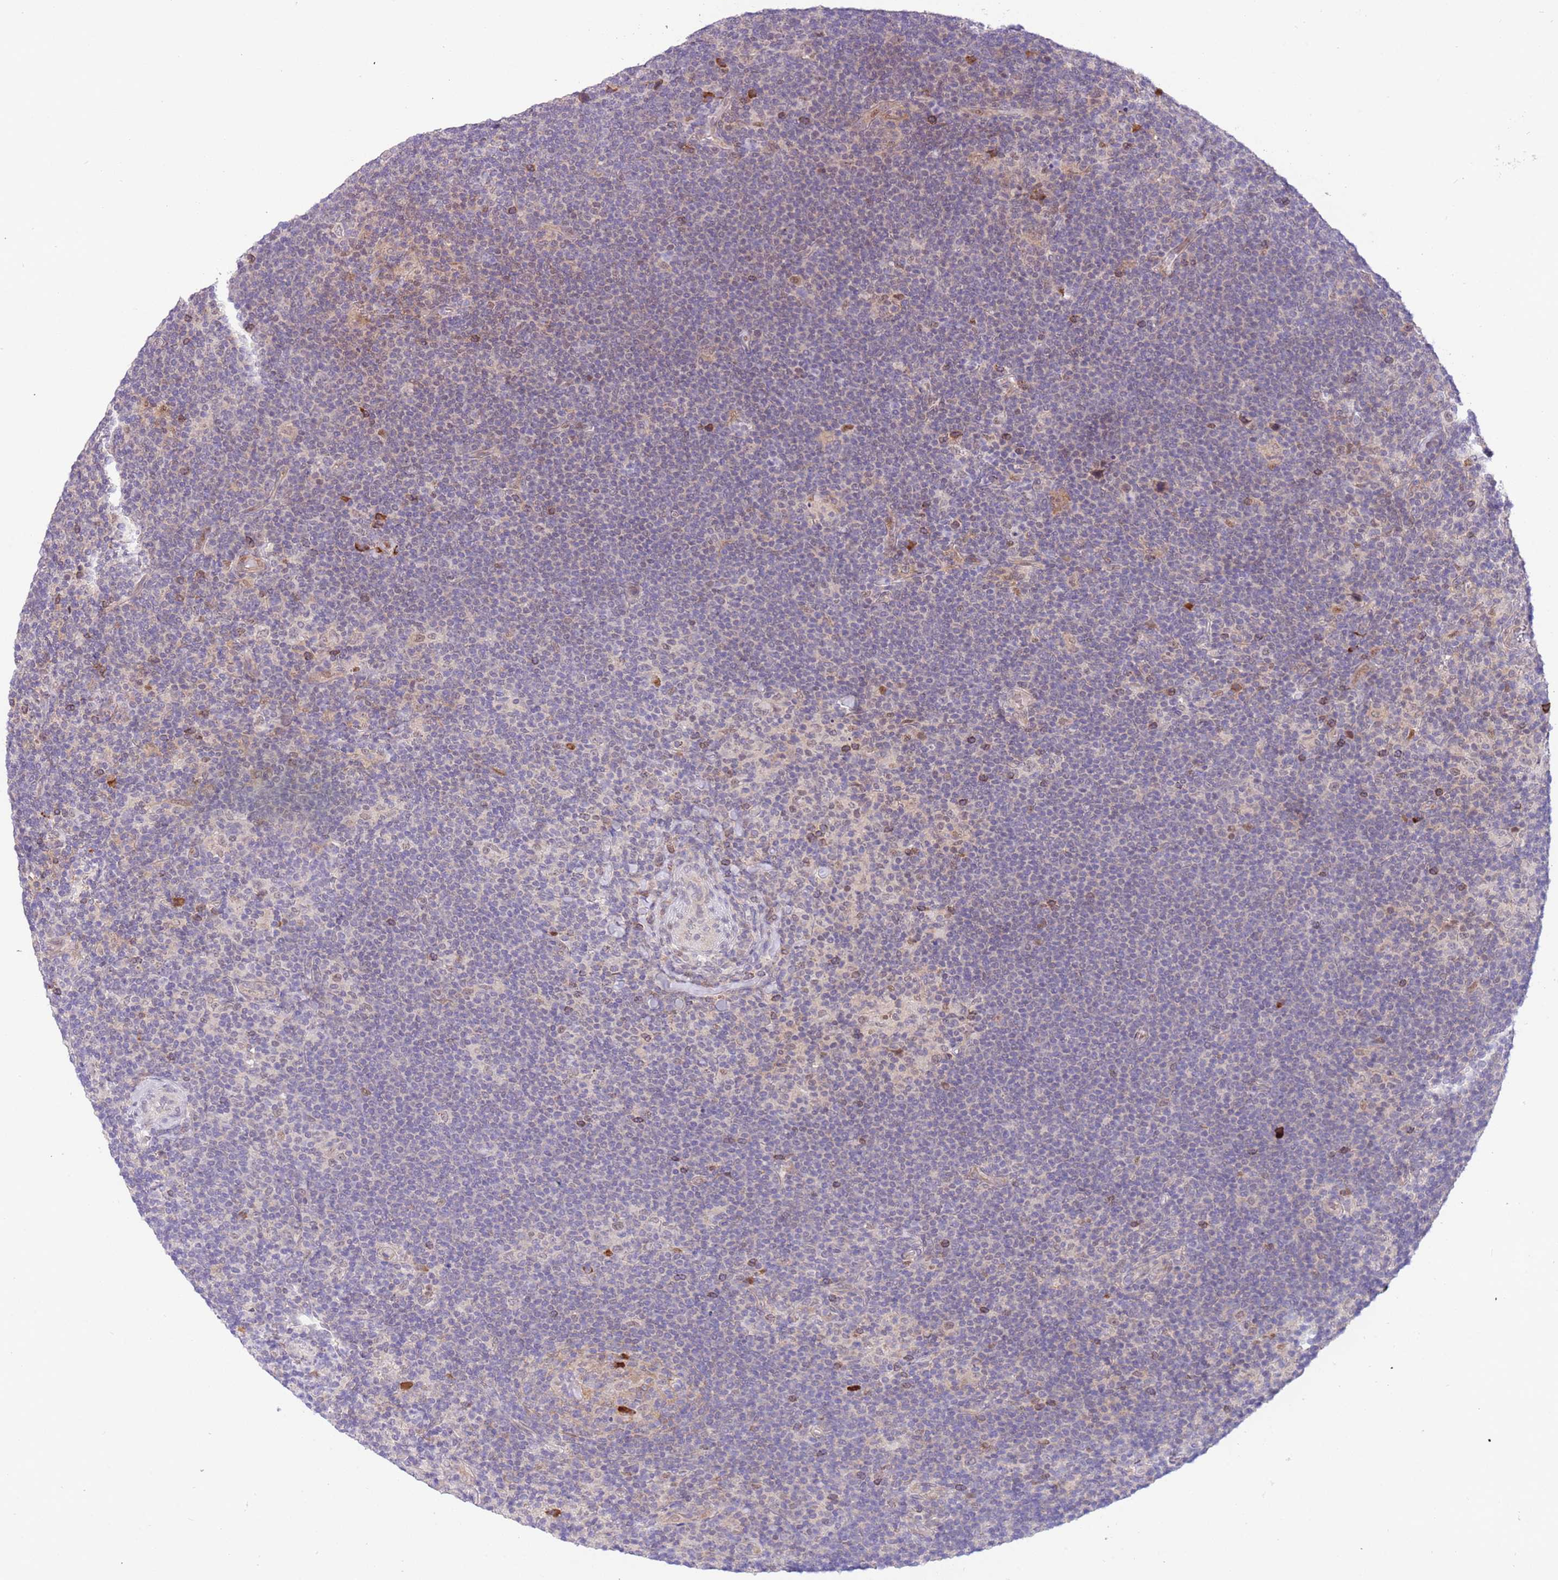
{"staining": {"intensity": "moderate", "quantity": "<25%", "location": "nuclear"}, "tissue": "lymphoma", "cell_type": "Tumor cells", "image_type": "cancer", "snomed": [{"axis": "morphology", "description": "Hodgkin's disease, NOS"}, {"axis": "topography", "description": "Lymph node"}], "caption": "Tumor cells exhibit moderate nuclear expression in about <25% of cells in lymphoma. (DAB (3,3'-diaminobenzidine) IHC, brown staining for protein, blue staining for nuclei).", "gene": "MAGEF1", "patient": {"sex": "female", "age": 57}}